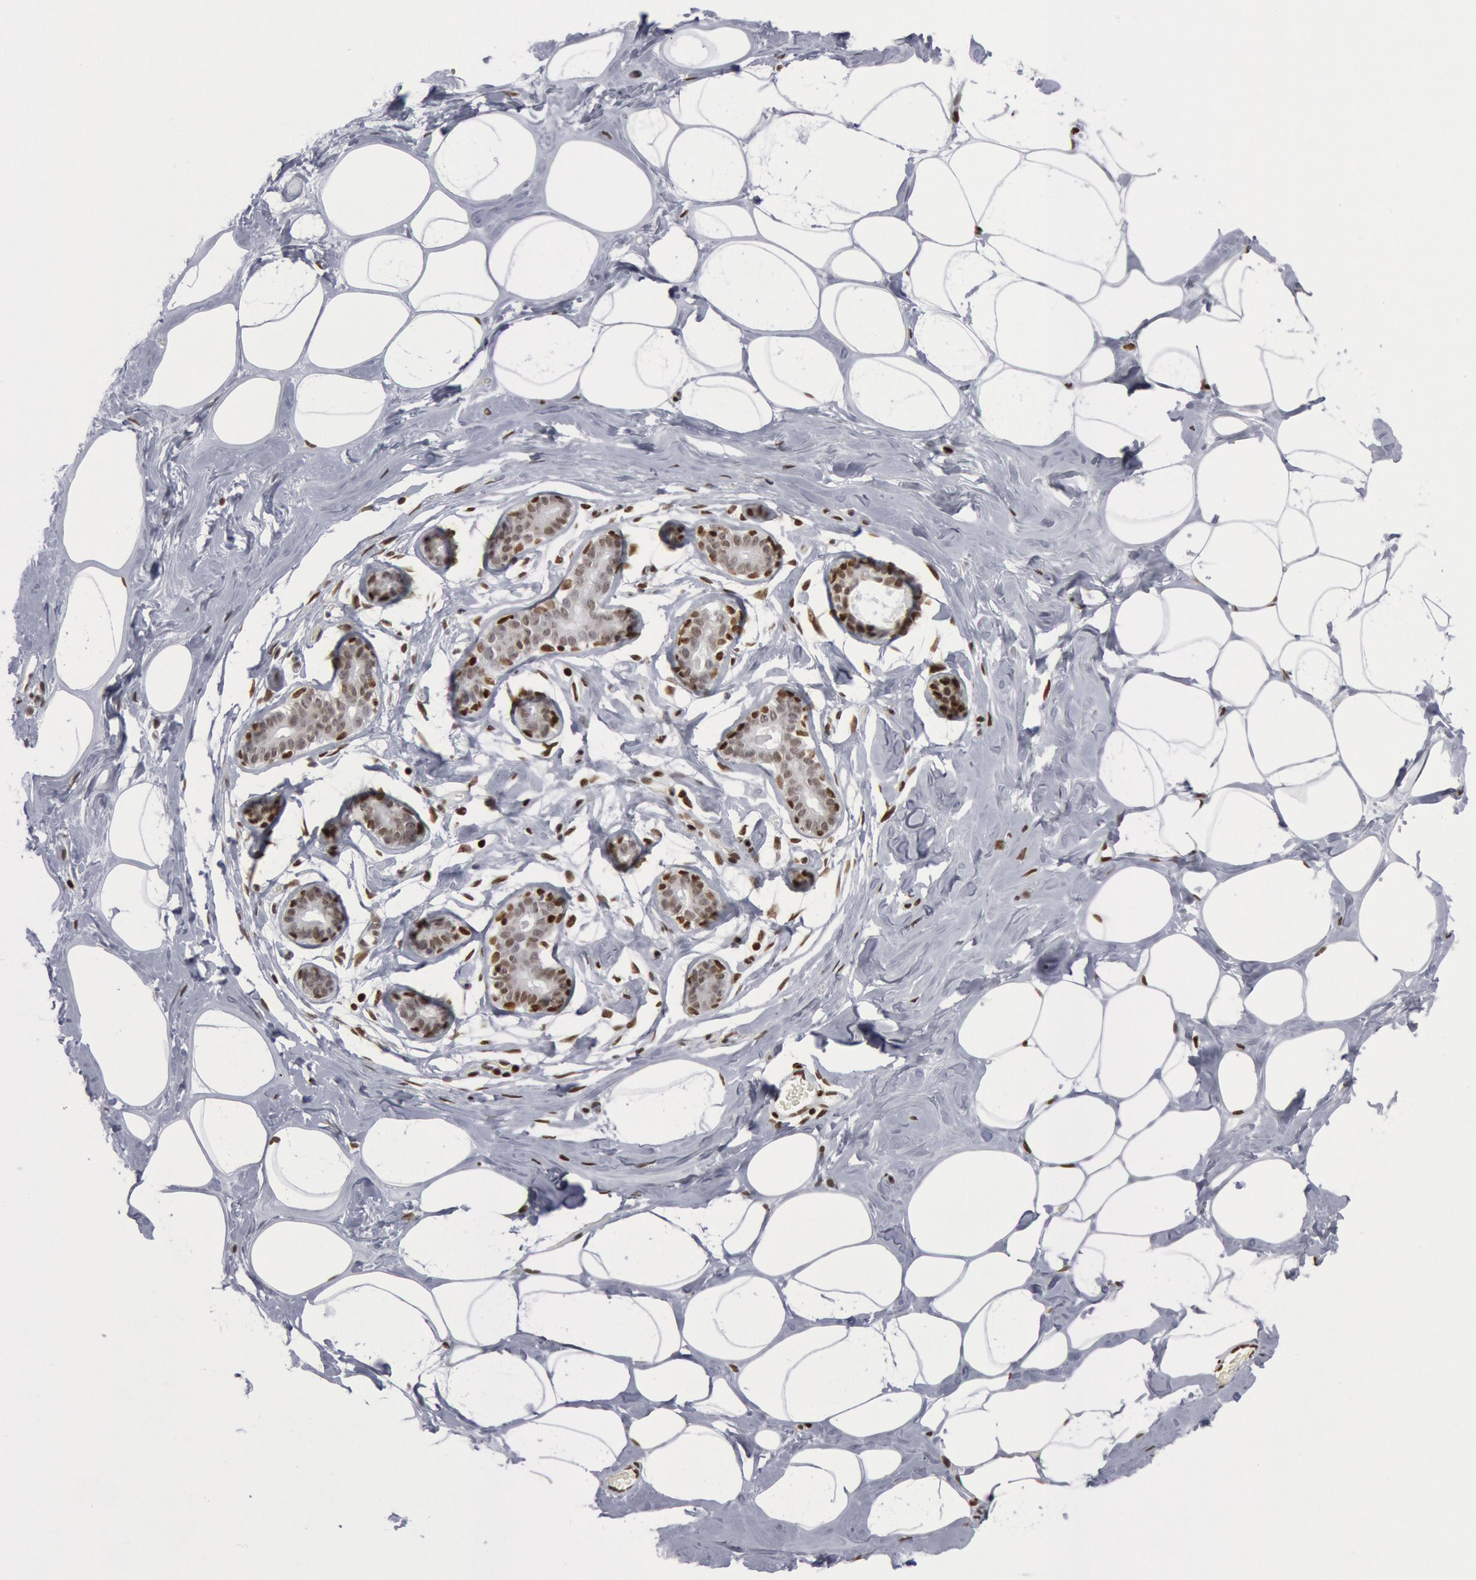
{"staining": {"intensity": "moderate", "quantity": ">75%", "location": "nuclear"}, "tissue": "breast", "cell_type": "Adipocytes", "image_type": "normal", "snomed": [{"axis": "morphology", "description": "Normal tissue, NOS"}, {"axis": "morphology", "description": "Fibrosis, NOS"}, {"axis": "topography", "description": "Breast"}], "caption": "About >75% of adipocytes in normal breast display moderate nuclear protein staining as visualized by brown immunohistochemical staining.", "gene": "MECP2", "patient": {"sex": "female", "age": 39}}